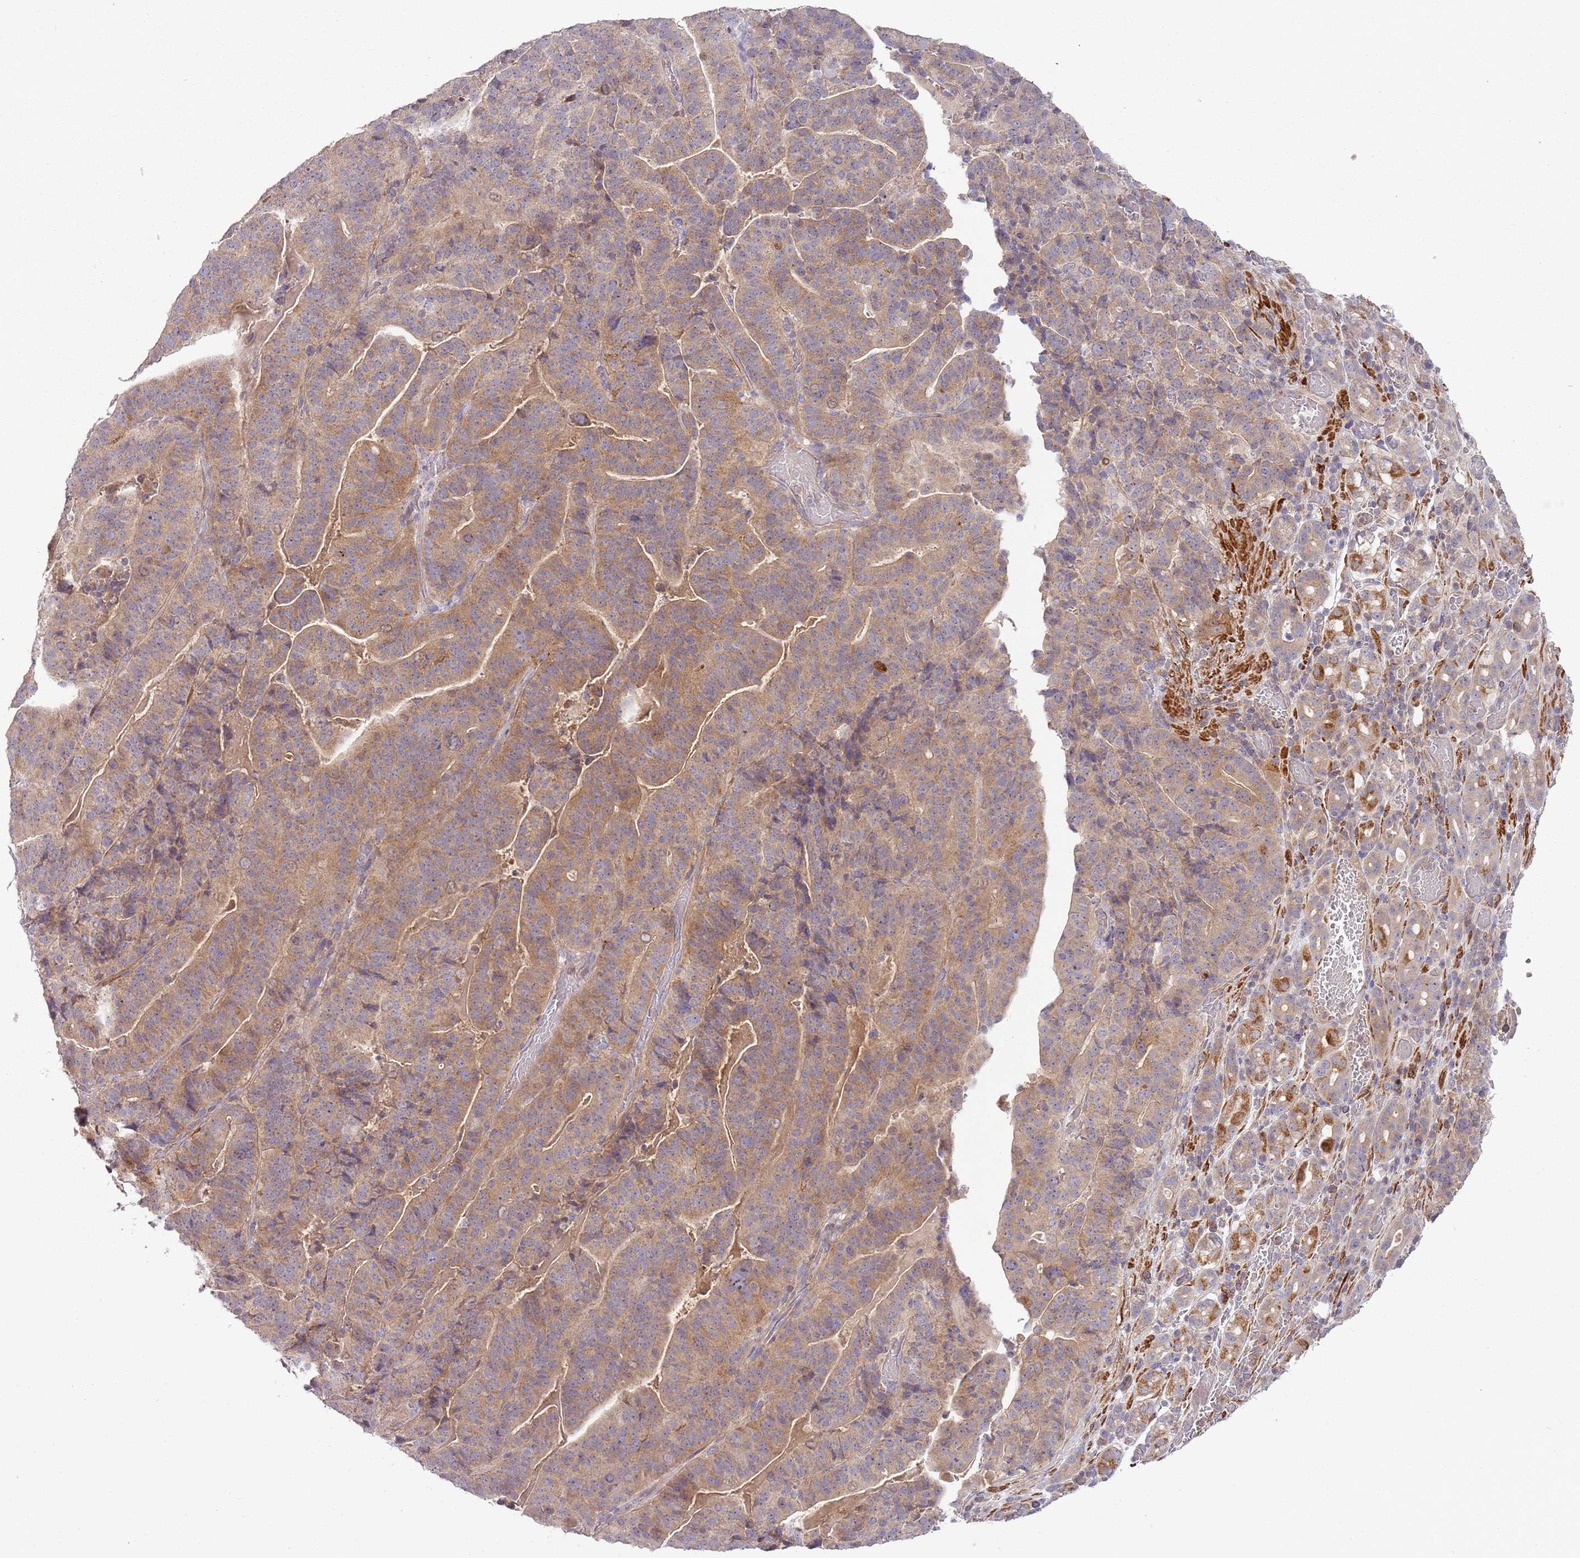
{"staining": {"intensity": "moderate", "quantity": ">75%", "location": "cytoplasmic/membranous"}, "tissue": "stomach cancer", "cell_type": "Tumor cells", "image_type": "cancer", "snomed": [{"axis": "morphology", "description": "Adenocarcinoma, NOS"}, {"axis": "topography", "description": "Stomach"}], "caption": "A histopathology image of stomach adenocarcinoma stained for a protein reveals moderate cytoplasmic/membranous brown staining in tumor cells.", "gene": "DTD2", "patient": {"sex": "male", "age": 48}}